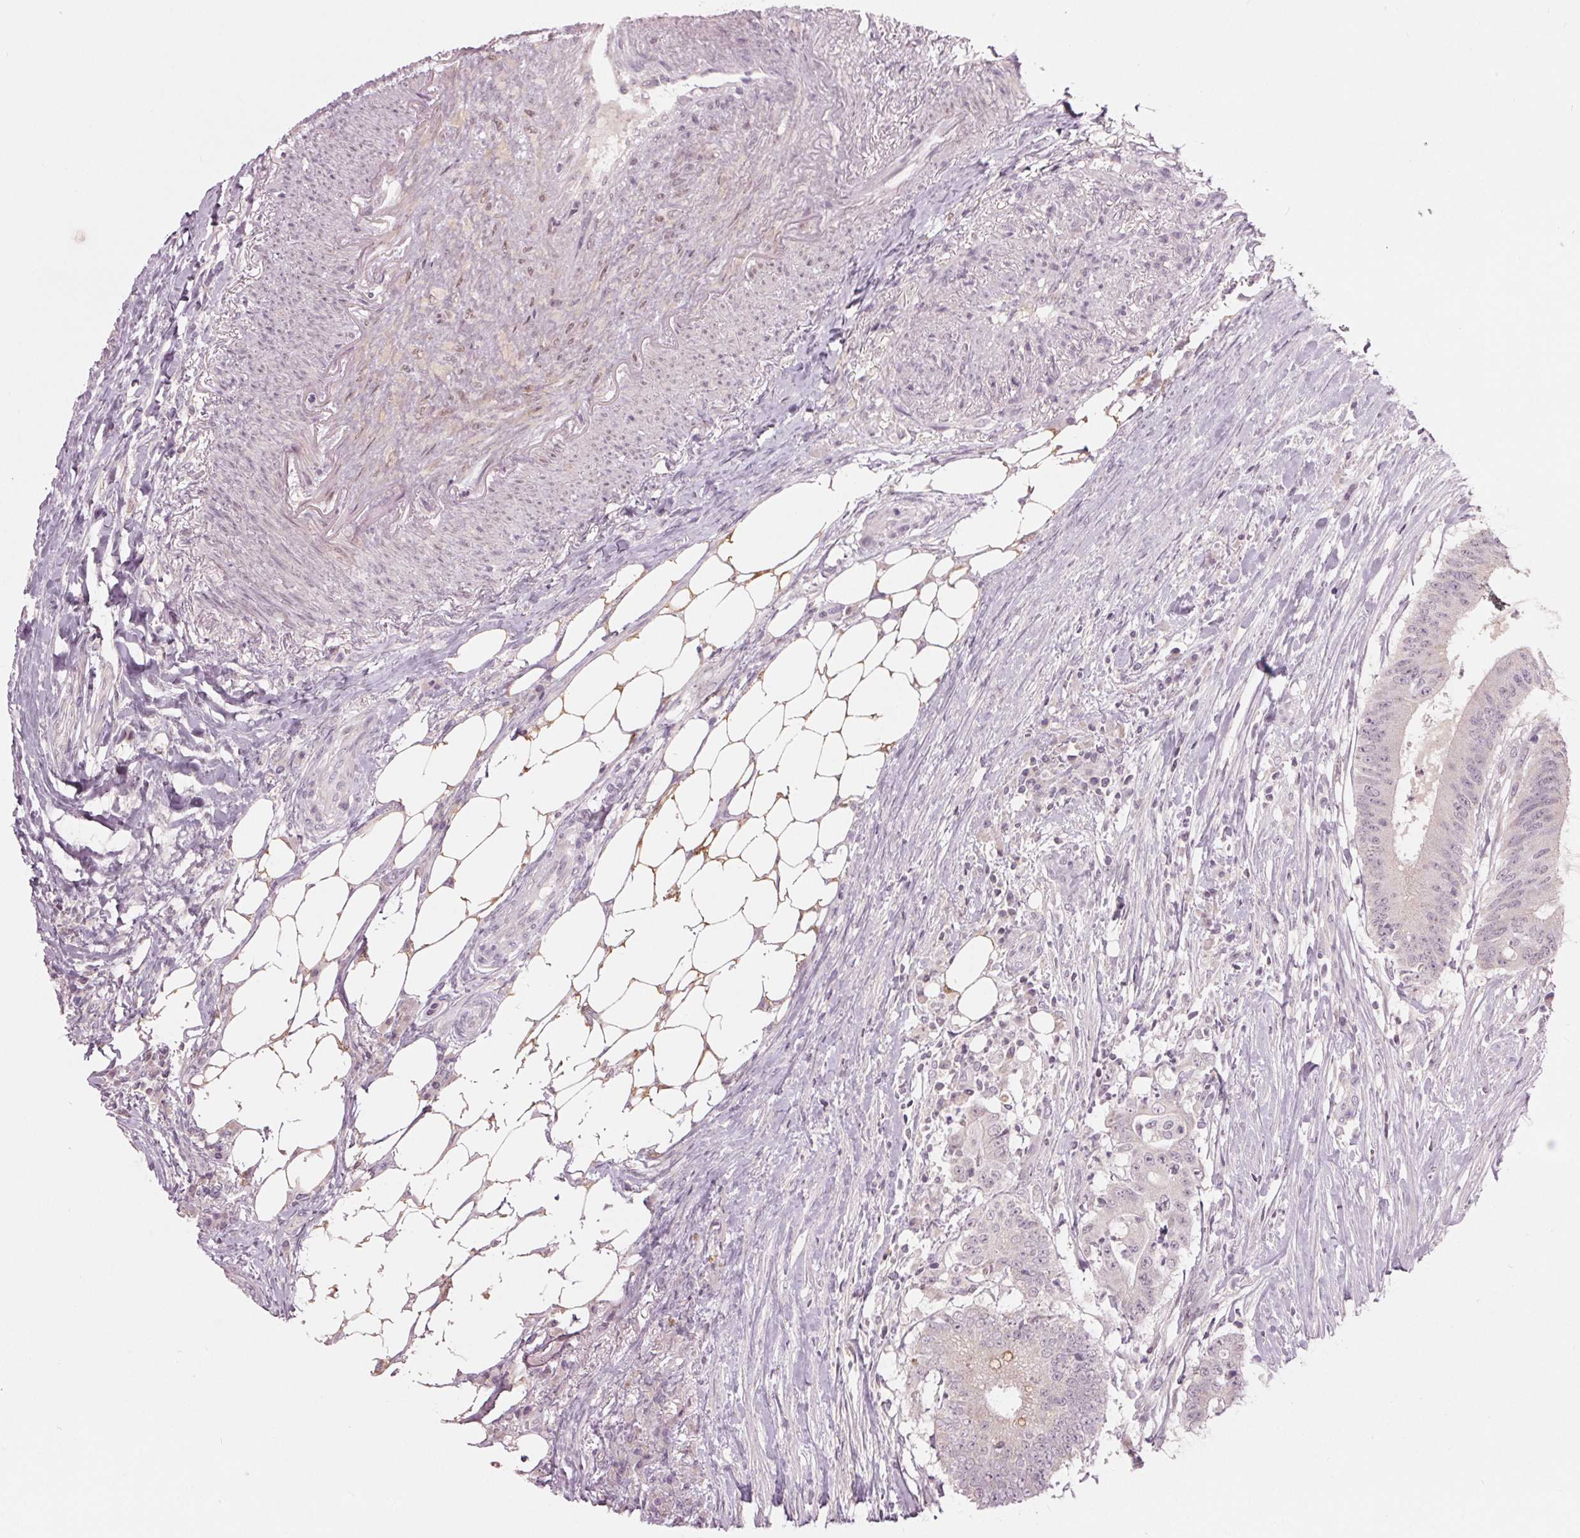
{"staining": {"intensity": "negative", "quantity": "none", "location": "none"}, "tissue": "colorectal cancer", "cell_type": "Tumor cells", "image_type": "cancer", "snomed": [{"axis": "morphology", "description": "Adenocarcinoma, NOS"}, {"axis": "topography", "description": "Colon"}], "caption": "Immunohistochemistry of human adenocarcinoma (colorectal) demonstrates no expression in tumor cells.", "gene": "ZNF605", "patient": {"sex": "female", "age": 43}}